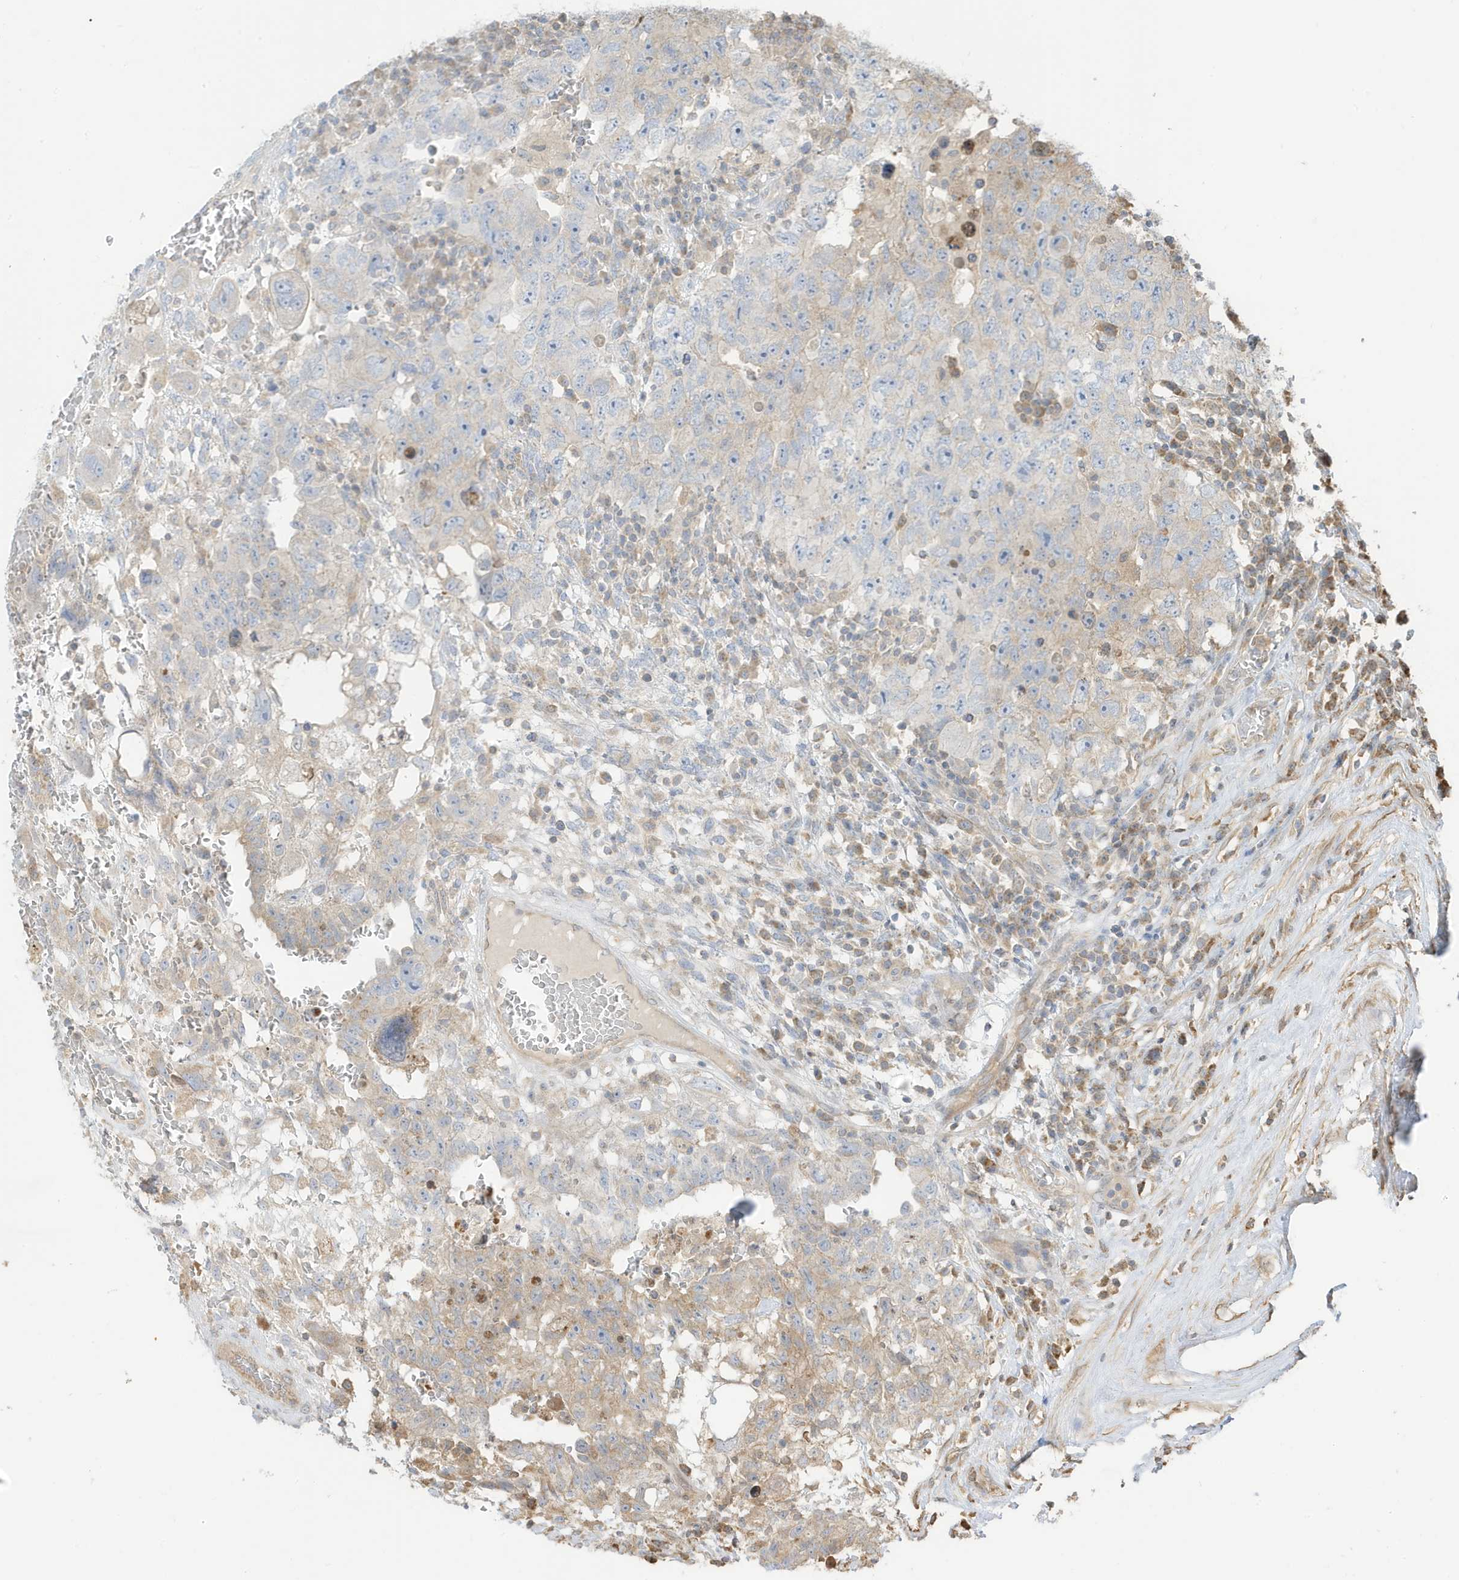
{"staining": {"intensity": "negative", "quantity": "none", "location": "none"}, "tissue": "testis cancer", "cell_type": "Tumor cells", "image_type": "cancer", "snomed": [{"axis": "morphology", "description": "Carcinoma, Embryonal, NOS"}, {"axis": "topography", "description": "Testis"}], "caption": "Immunohistochemical staining of human testis embryonal carcinoma reveals no significant expression in tumor cells.", "gene": "AZI2", "patient": {"sex": "male", "age": 26}}